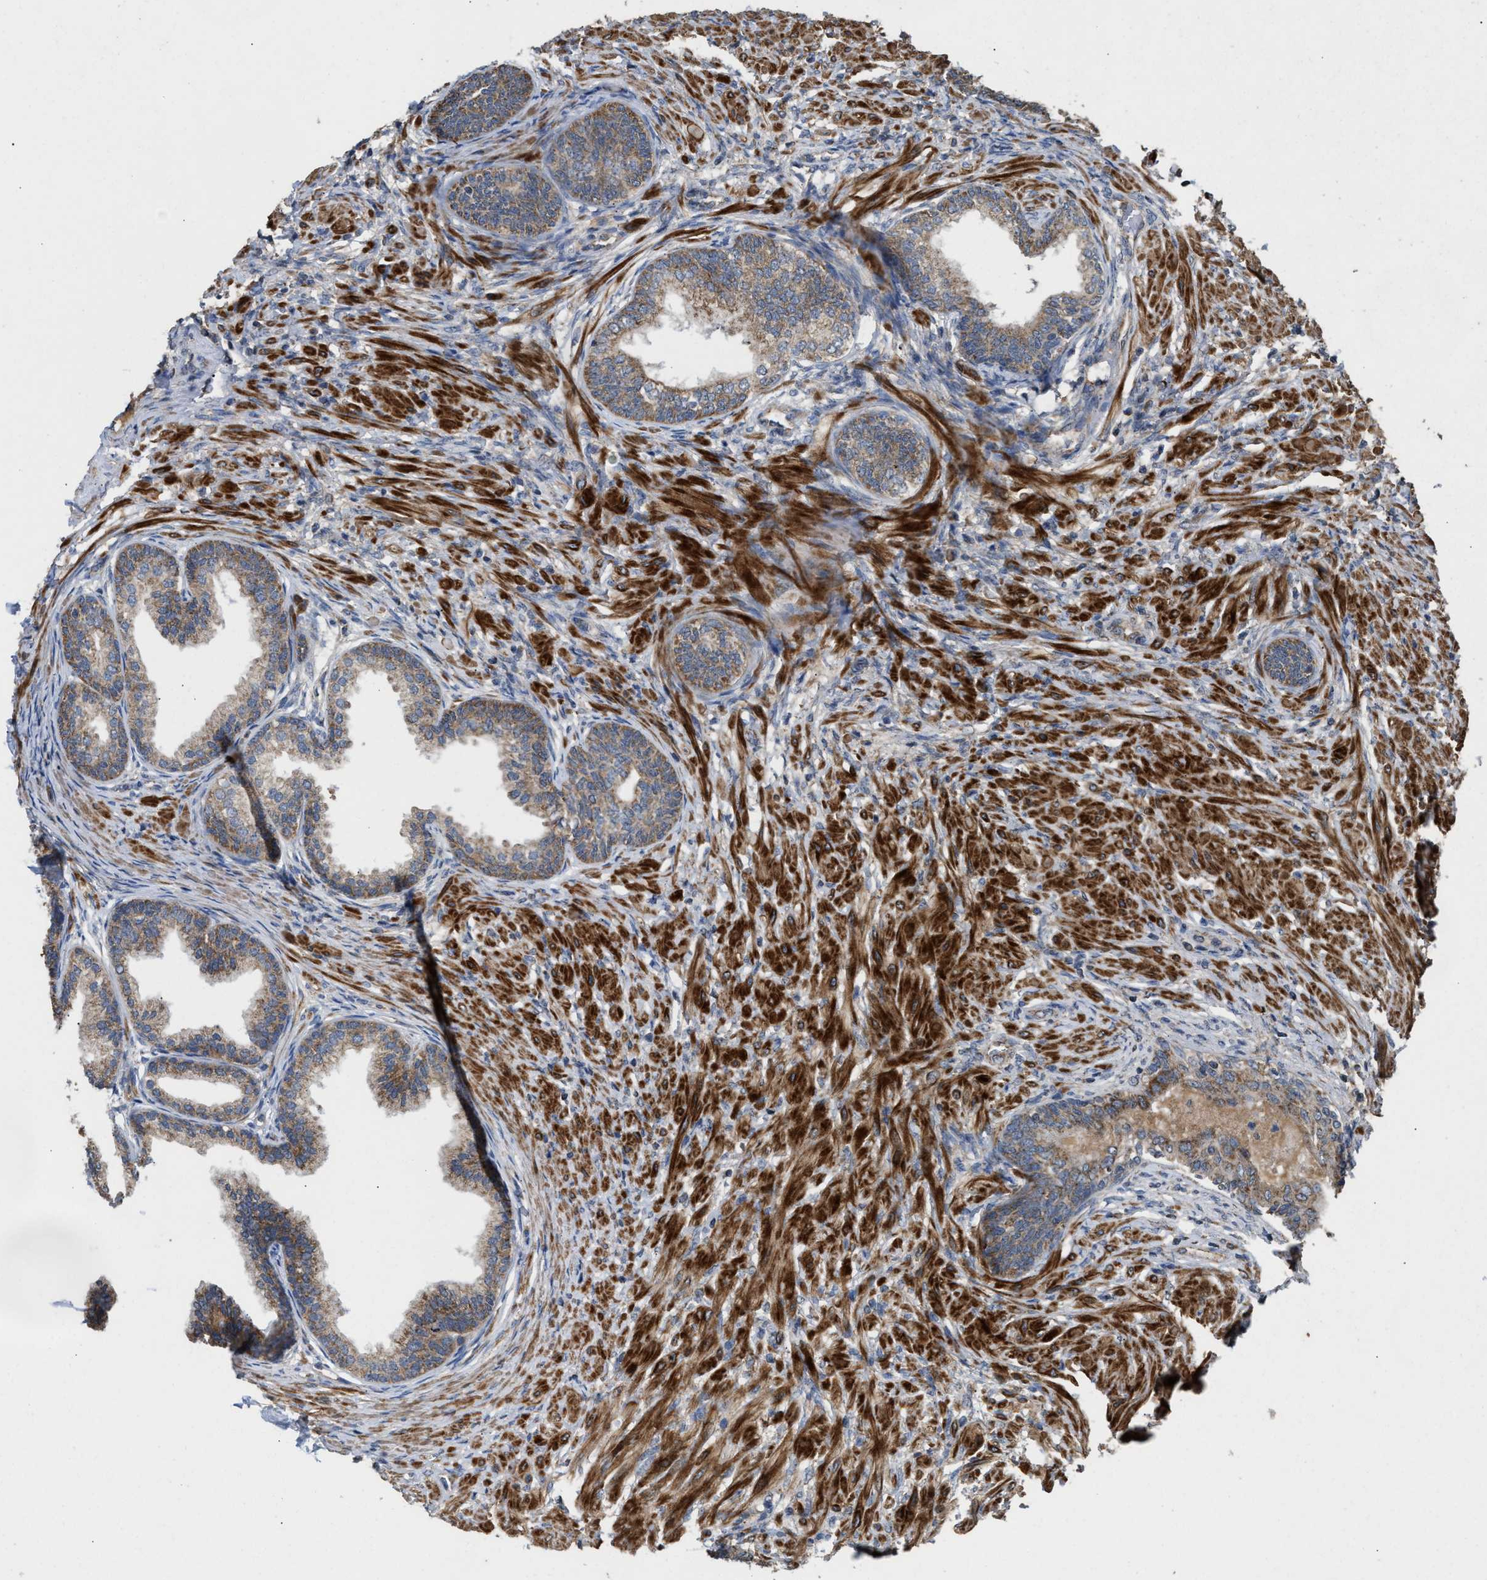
{"staining": {"intensity": "moderate", "quantity": ">75%", "location": "cytoplasmic/membranous"}, "tissue": "prostate", "cell_type": "Glandular cells", "image_type": "normal", "snomed": [{"axis": "morphology", "description": "Normal tissue, NOS"}, {"axis": "topography", "description": "Prostate"}], "caption": "This micrograph demonstrates normal prostate stained with immunohistochemistry (IHC) to label a protein in brown. The cytoplasmic/membranous of glandular cells show moderate positivity for the protein. Nuclei are counter-stained blue.", "gene": "TACO1", "patient": {"sex": "male", "age": 76}}